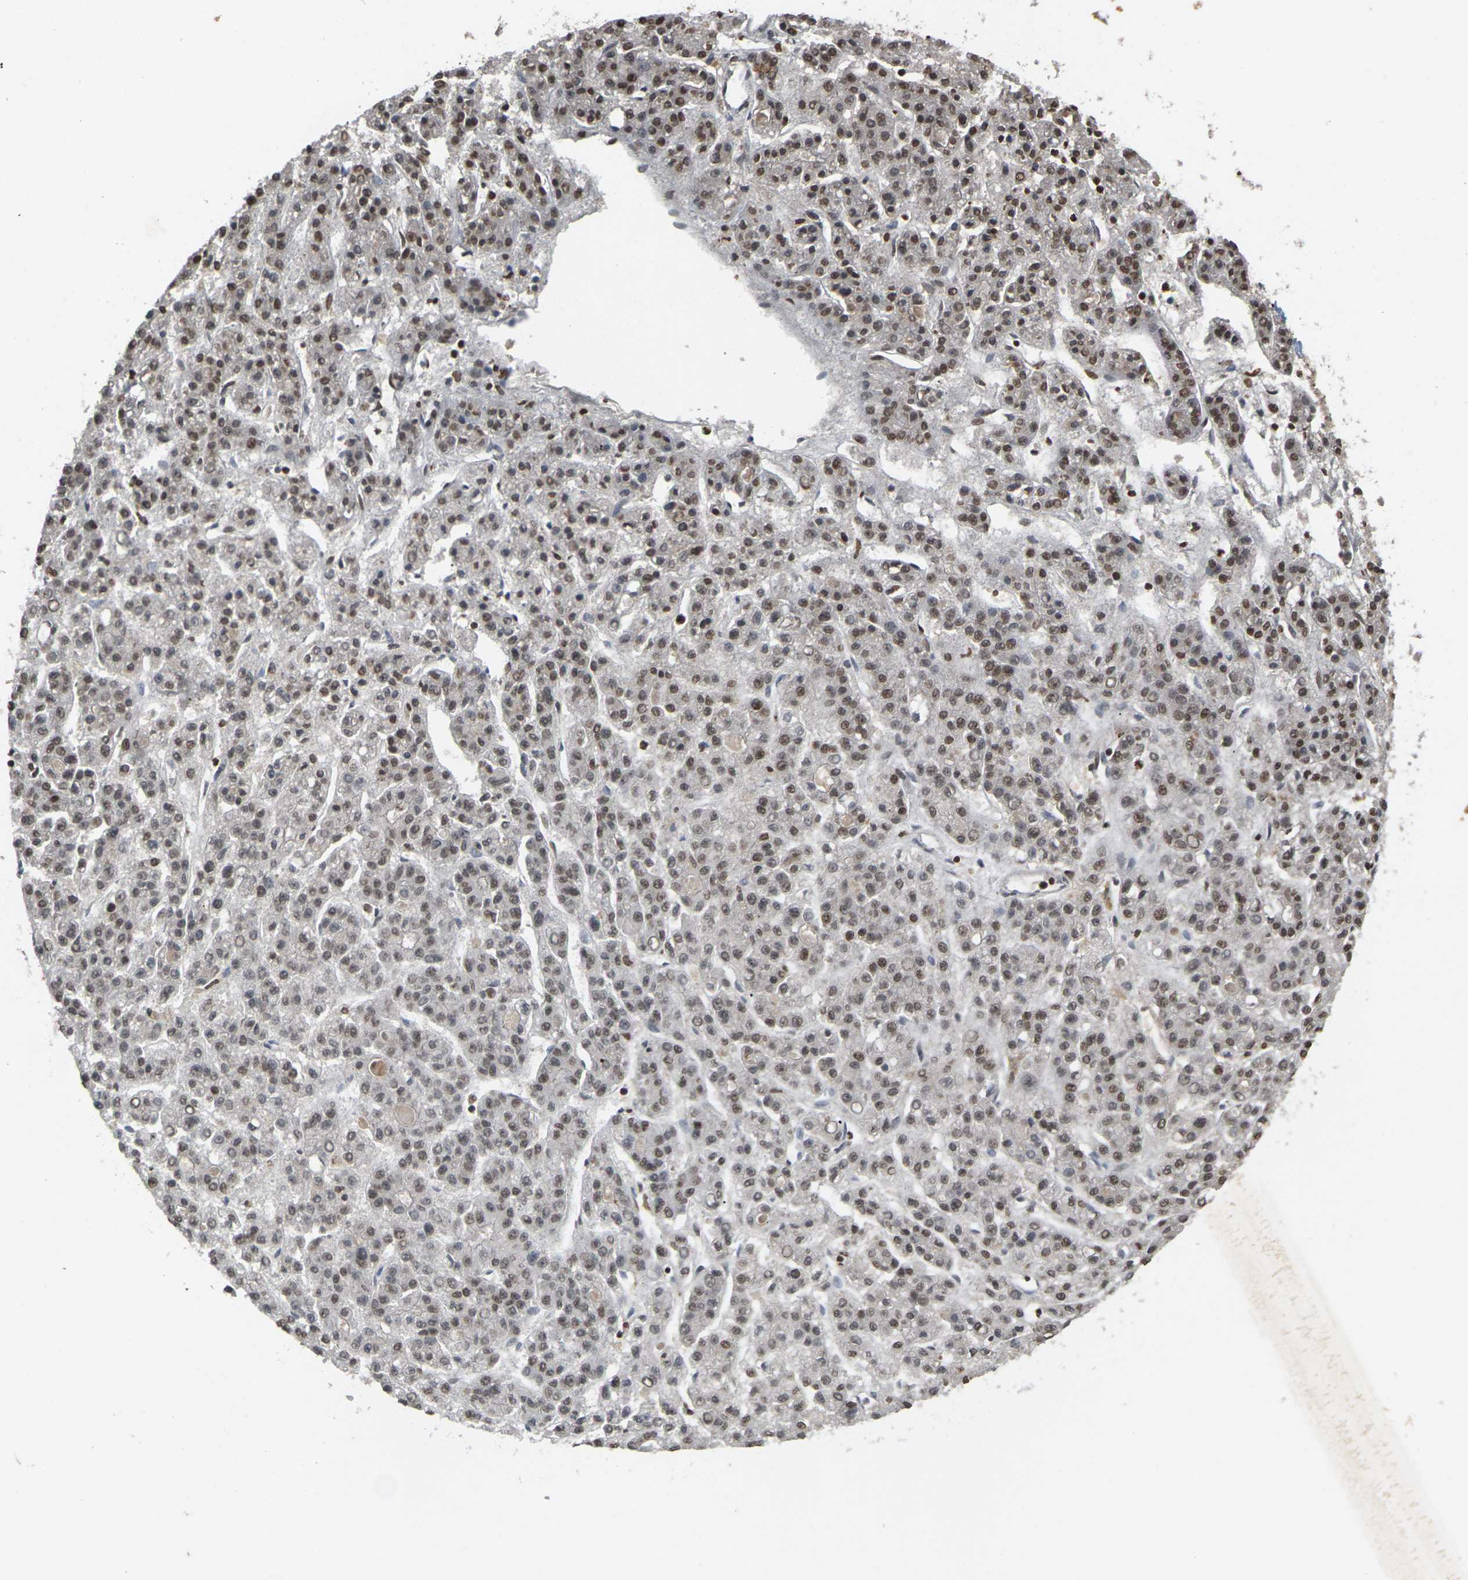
{"staining": {"intensity": "moderate", "quantity": ">75%", "location": "nuclear"}, "tissue": "liver cancer", "cell_type": "Tumor cells", "image_type": "cancer", "snomed": [{"axis": "morphology", "description": "Carcinoma, Hepatocellular, NOS"}, {"axis": "topography", "description": "Liver"}], "caption": "Protein expression analysis of human hepatocellular carcinoma (liver) reveals moderate nuclear staining in about >75% of tumor cells.", "gene": "NELFA", "patient": {"sex": "male", "age": 70}}